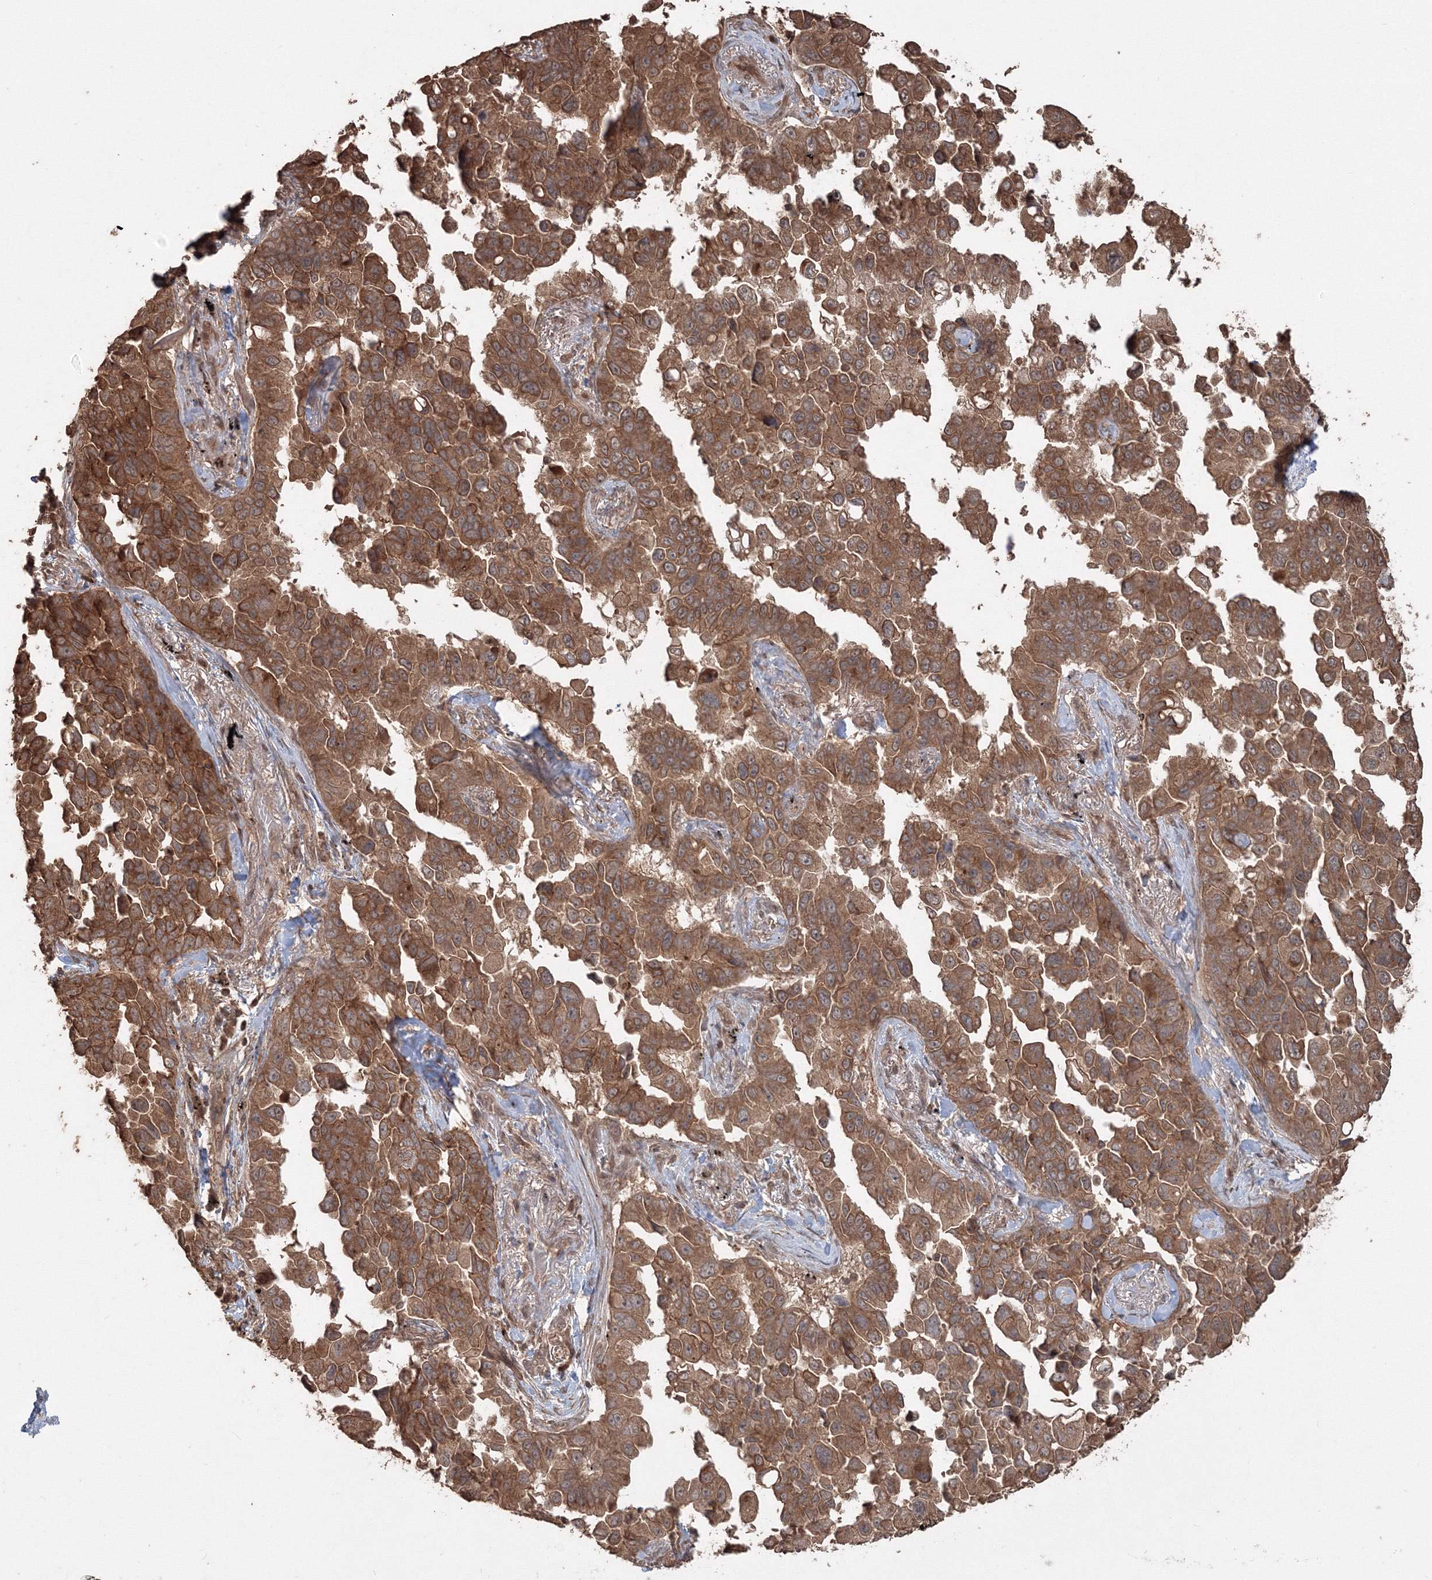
{"staining": {"intensity": "moderate", "quantity": ">75%", "location": "cytoplasmic/membranous"}, "tissue": "lung cancer", "cell_type": "Tumor cells", "image_type": "cancer", "snomed": [{"axis": "morphology", "description": "Adenocarcinoma, NOS"}, {"axis": "topography", "description": "Lung"}], "caption": "IHC staining of lung adenocarcinoma, which reveals medium levels of moderate cytoplasmic/membranous expression in about >75% of tumor cells indicating moderate cytoplasmic/membranous protein positivity. The staining was performed using DAB (brown) for protein detection and nuclei were counterstained in hematoxylin (blue).", "gene": "CCDC122", "patient": {"sex": "female", "age": 67}}